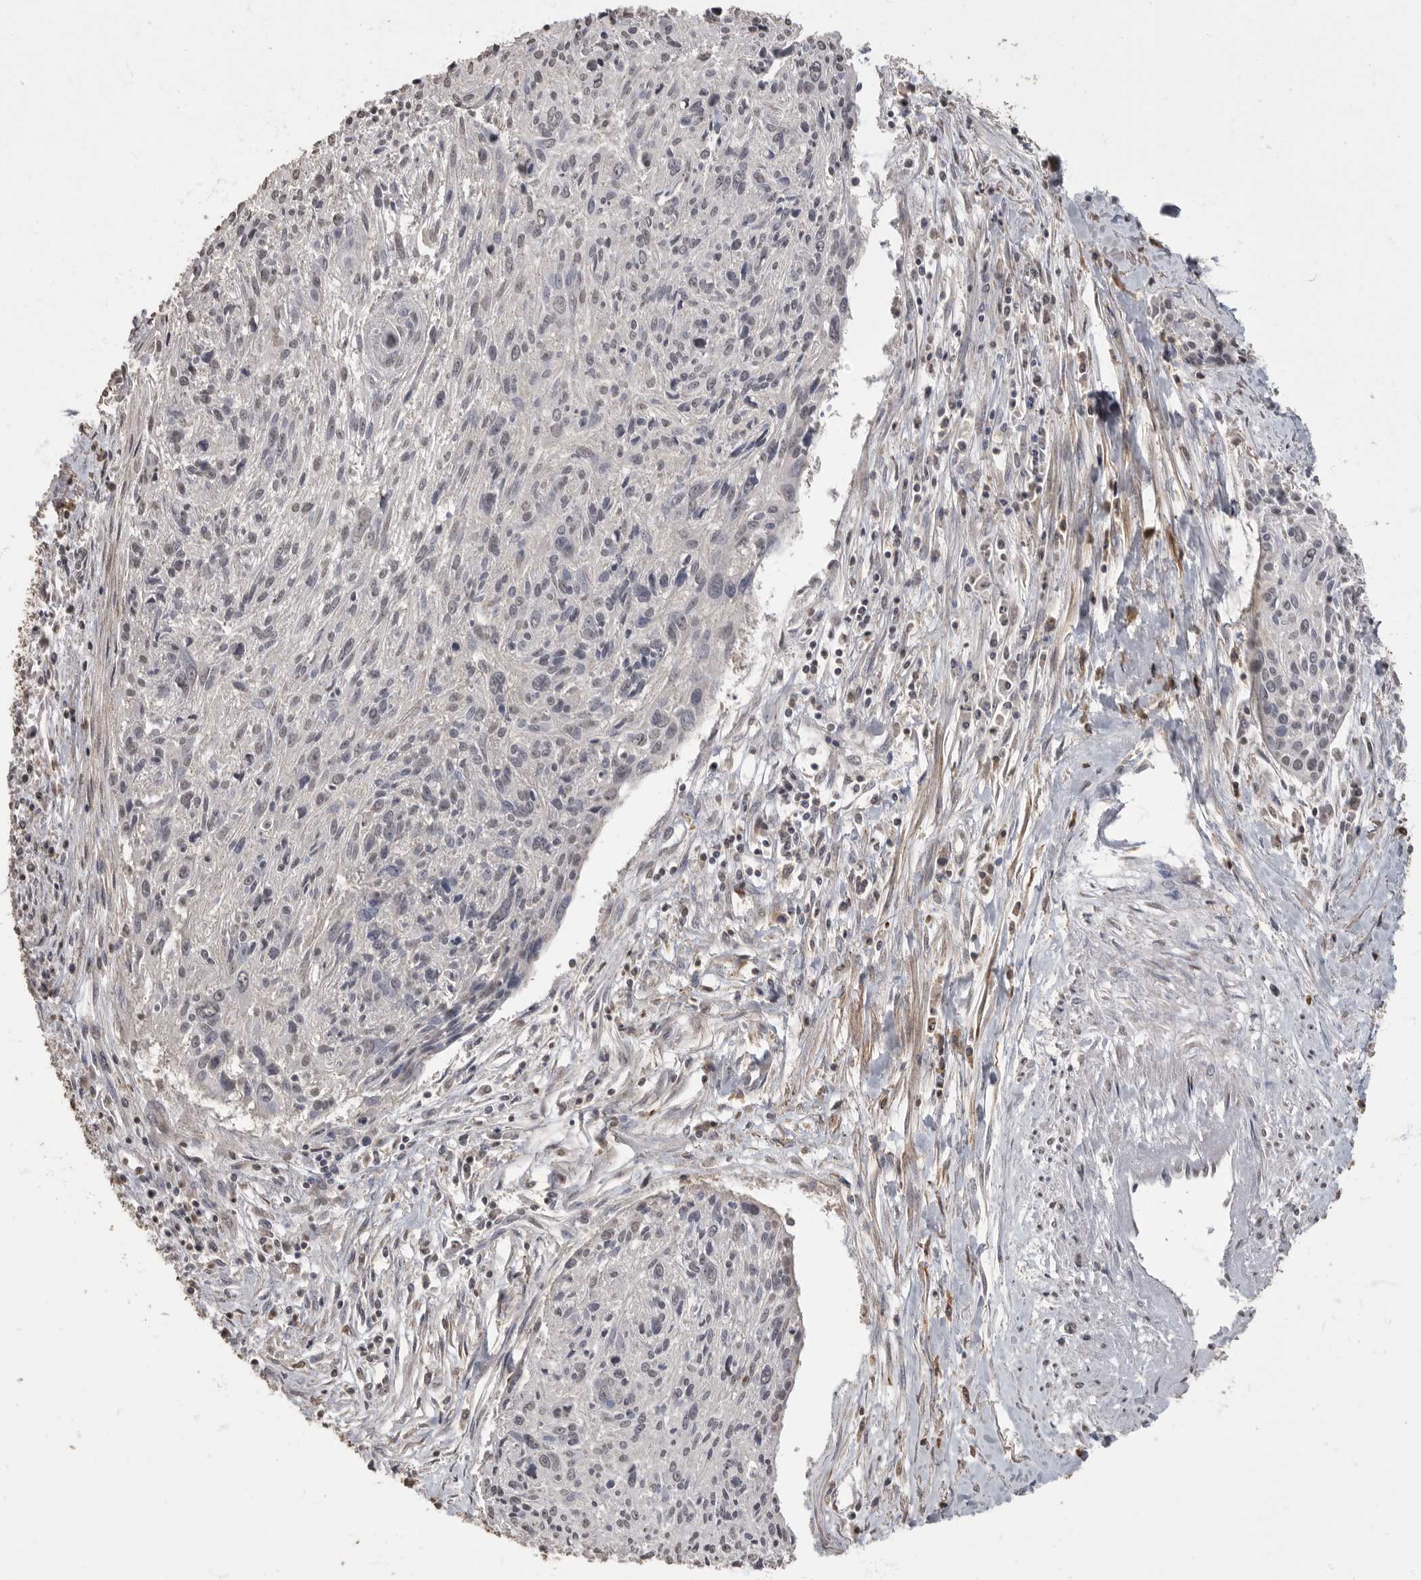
{"staining": {"intensity": "negative", "quantity": "none", "location": "none"}, "tissue": "cervical cancer", "cell_type": "Tumor cells", "image_type": "cancer", "snomed": [{"axis": "morphology", "description": "Squamous cell carcinoma, NOS"}, {"axis": "topography", "description": "Cervix"}], "caption": "Cervical cancer (squamous cell carcinoma) was stained to show a protein in brown. There is no significant positivity in tumor cells.", "gene": "MAFG", "patient": {"sex": "female", "age": 51}}